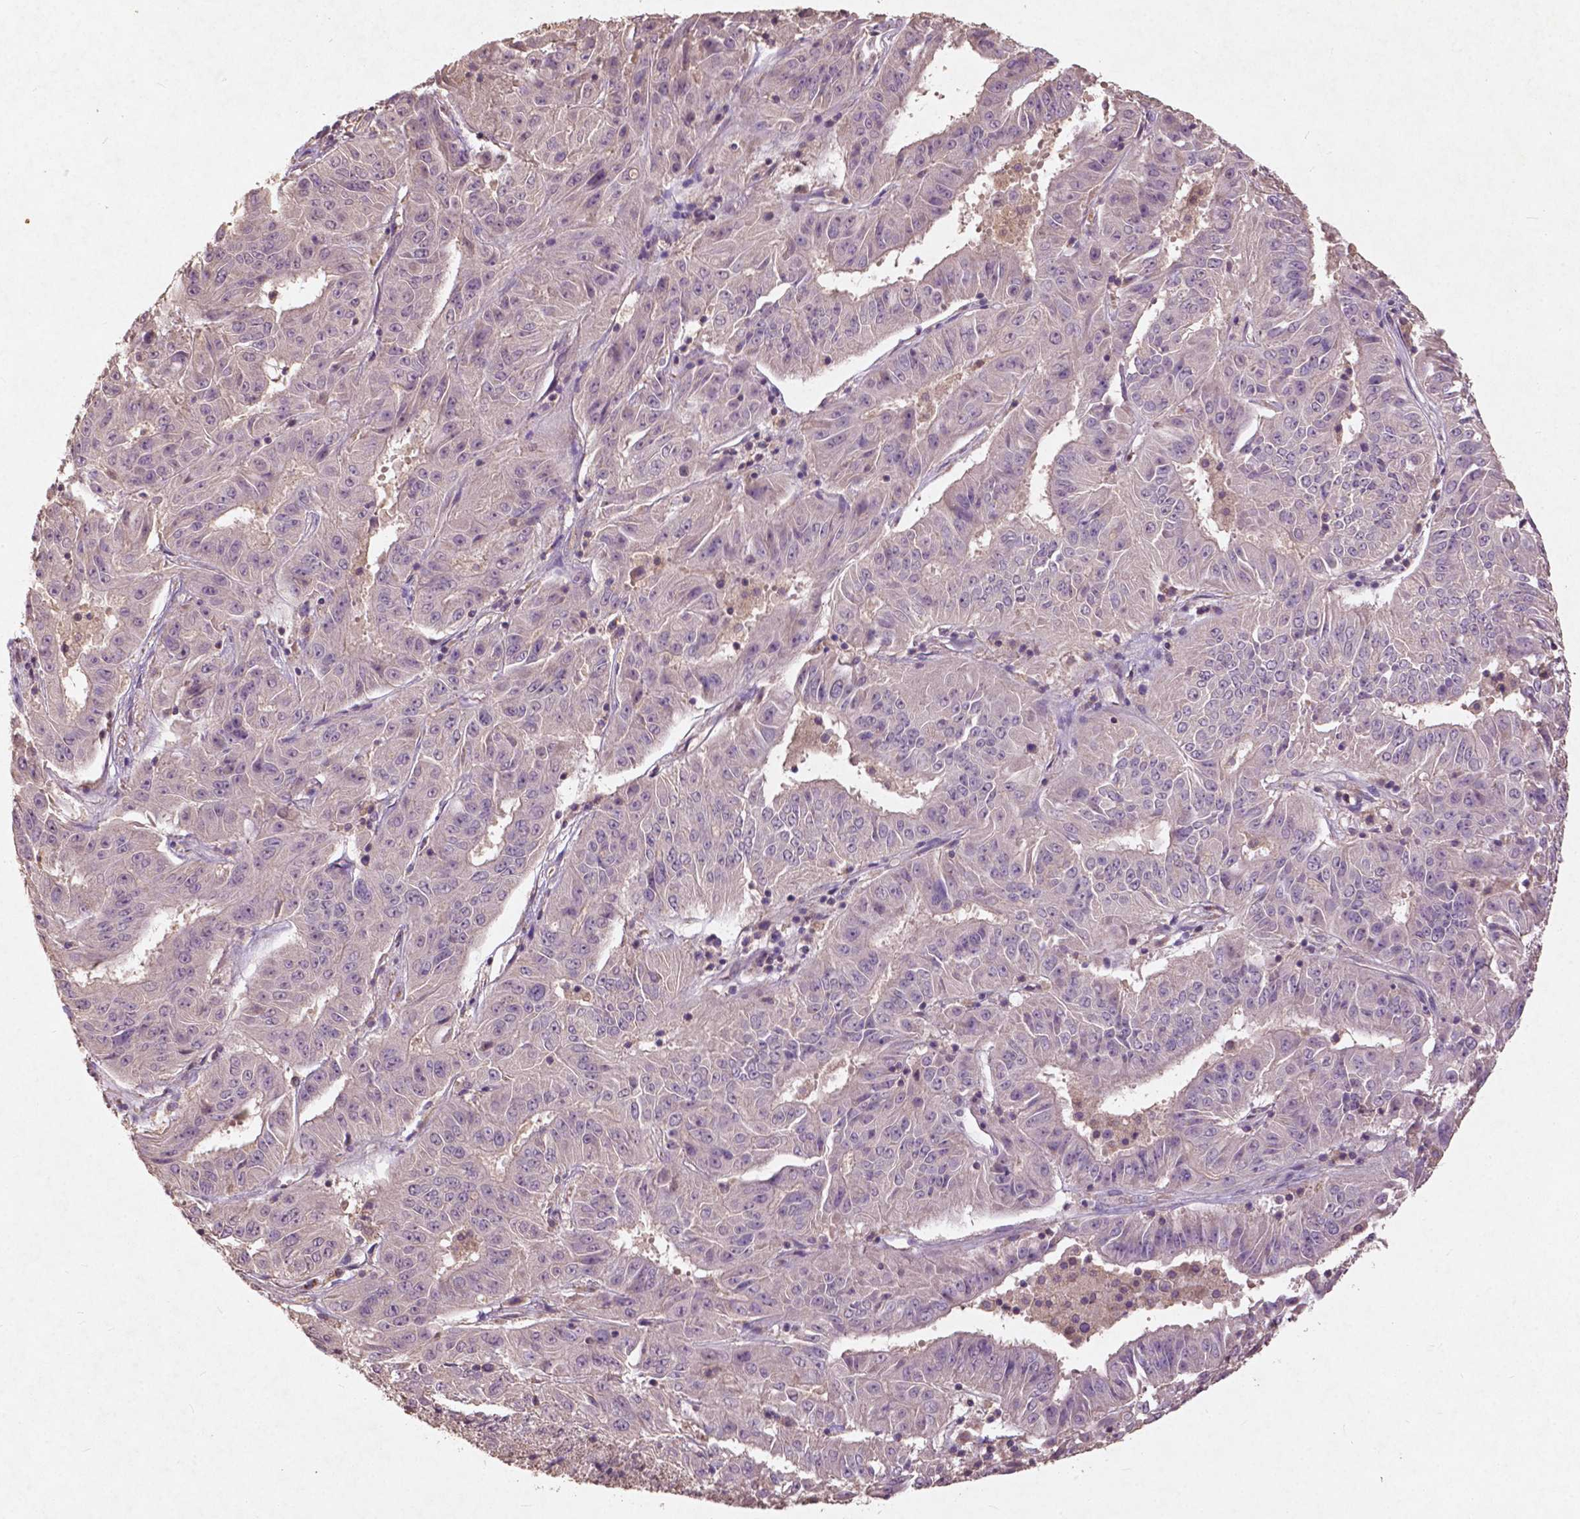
{"staining": {"intensity": "negative", "quantity": "none", "location": "none"}, "tissue": "pancreatic cancer", "cell_type": "Tumor cells", "image_type": "cancer", "snomed": [{"axis": "morphology", "description": "Adenocarcinoma, NOS"}, {"axis": "topography", "description": "Pancreas"}], "caption": "Immunohistochemistry (IHC) photomicrograph of adenocarcinoma (pancreatic) stained for a protein (brown), which displays no expression in tumor cells. (DAB immunohistochemistry with hematoxylin counter stain).", "gene": "ST6GALNAC5", "patient": {"sex": "male", "age": 63}}